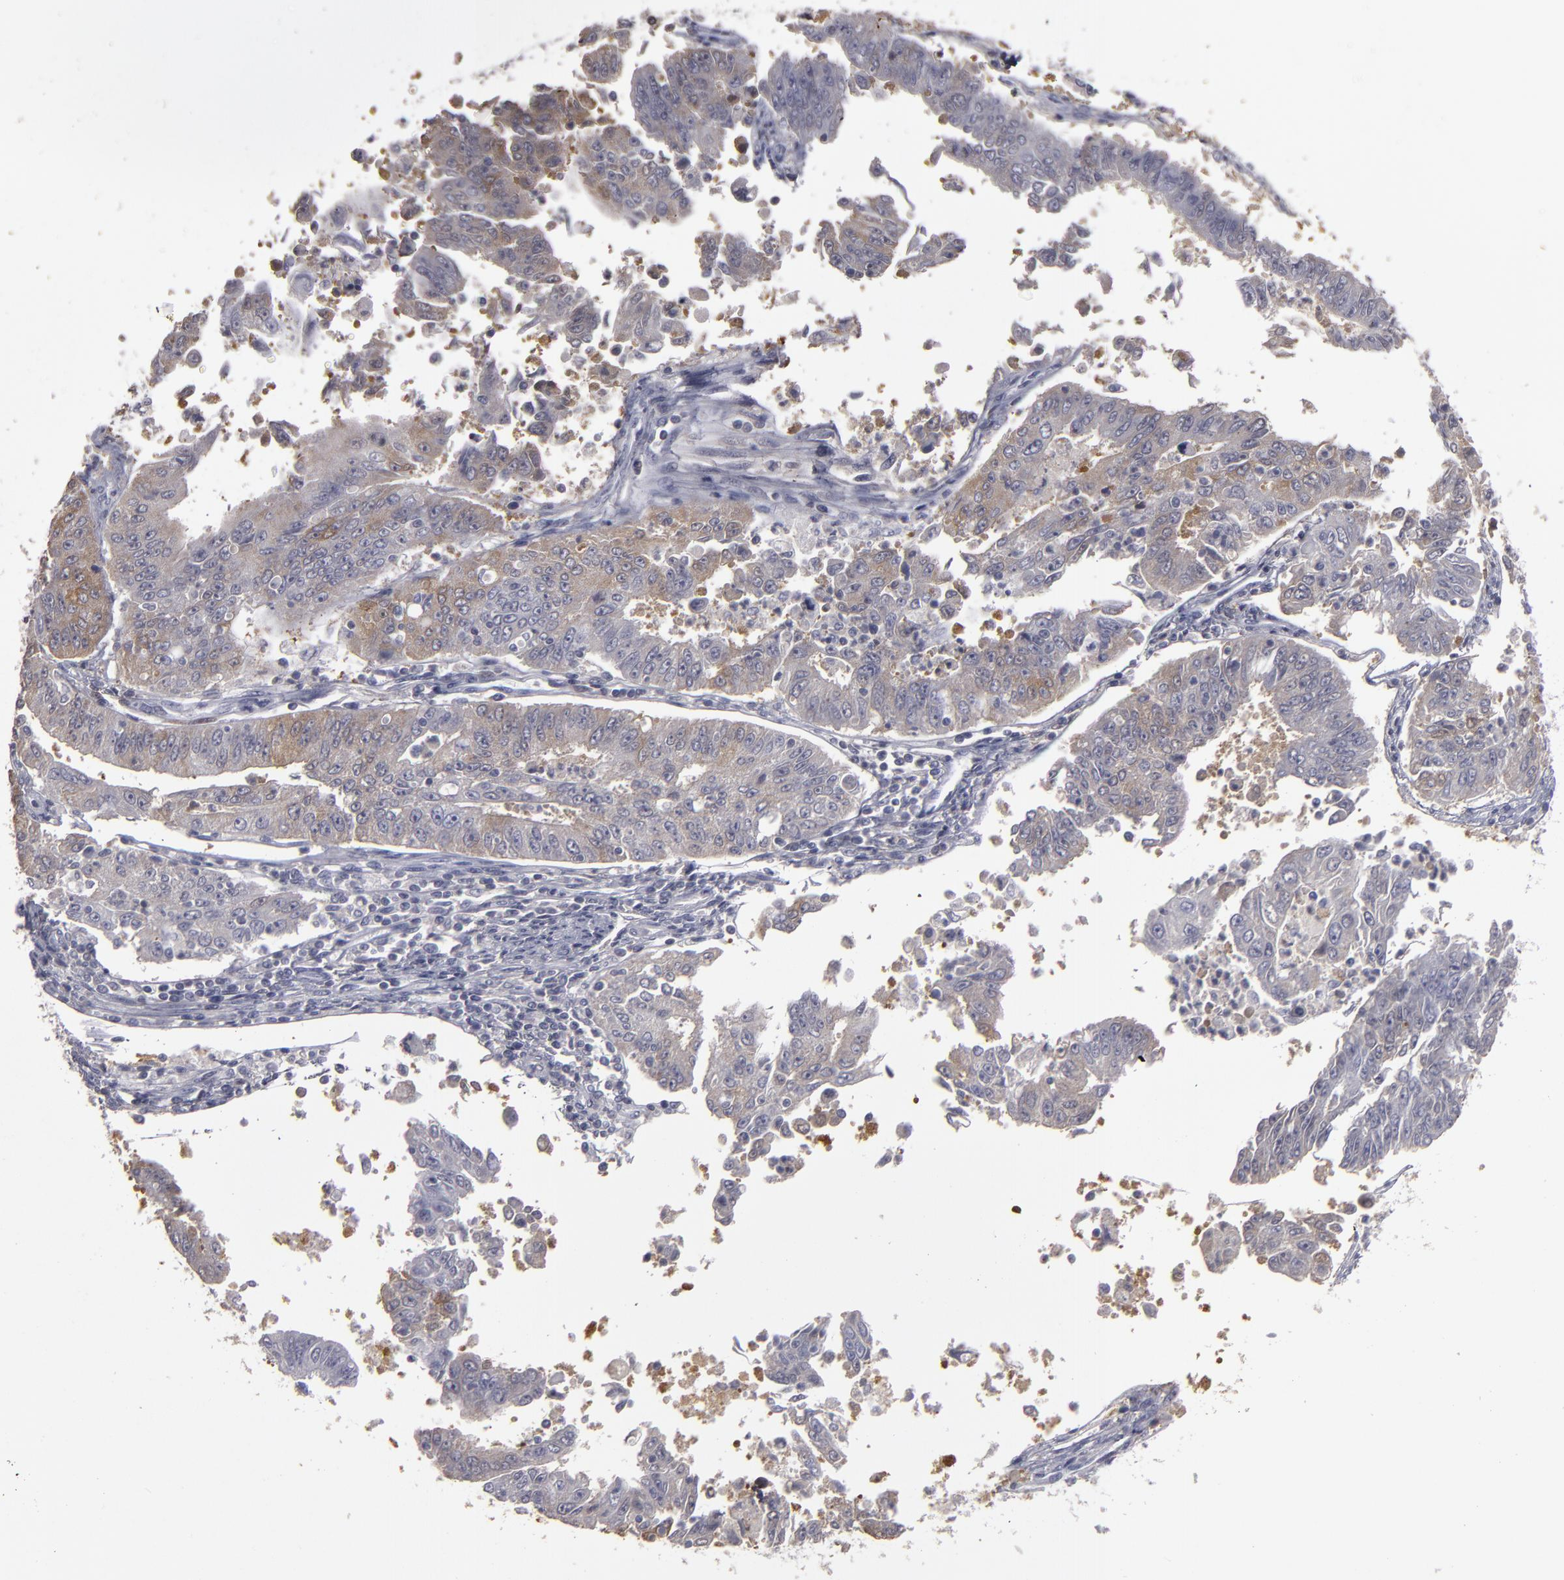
{"staining": {"intensity": "moderate", "quantity": "25%-75%", "location": "cytoplasmic/membranous"}, "tissue": "endometrial cancer", "cell_type": "Tumor cells", "image_type": "cancer", "snomed": [{"axis": "morphology", "description": "Adenocarcinoma, NOS"}, {"axis": "topography", "description": "Endometrium"}], "caption": "The immunohistochemical stain highlights moderate cytoplasmic/membranous positivity in tumor cells of endometrial cancer tissue.", "gene": "SEMA3G", "patient": {"sex": "female", "age": 42}}